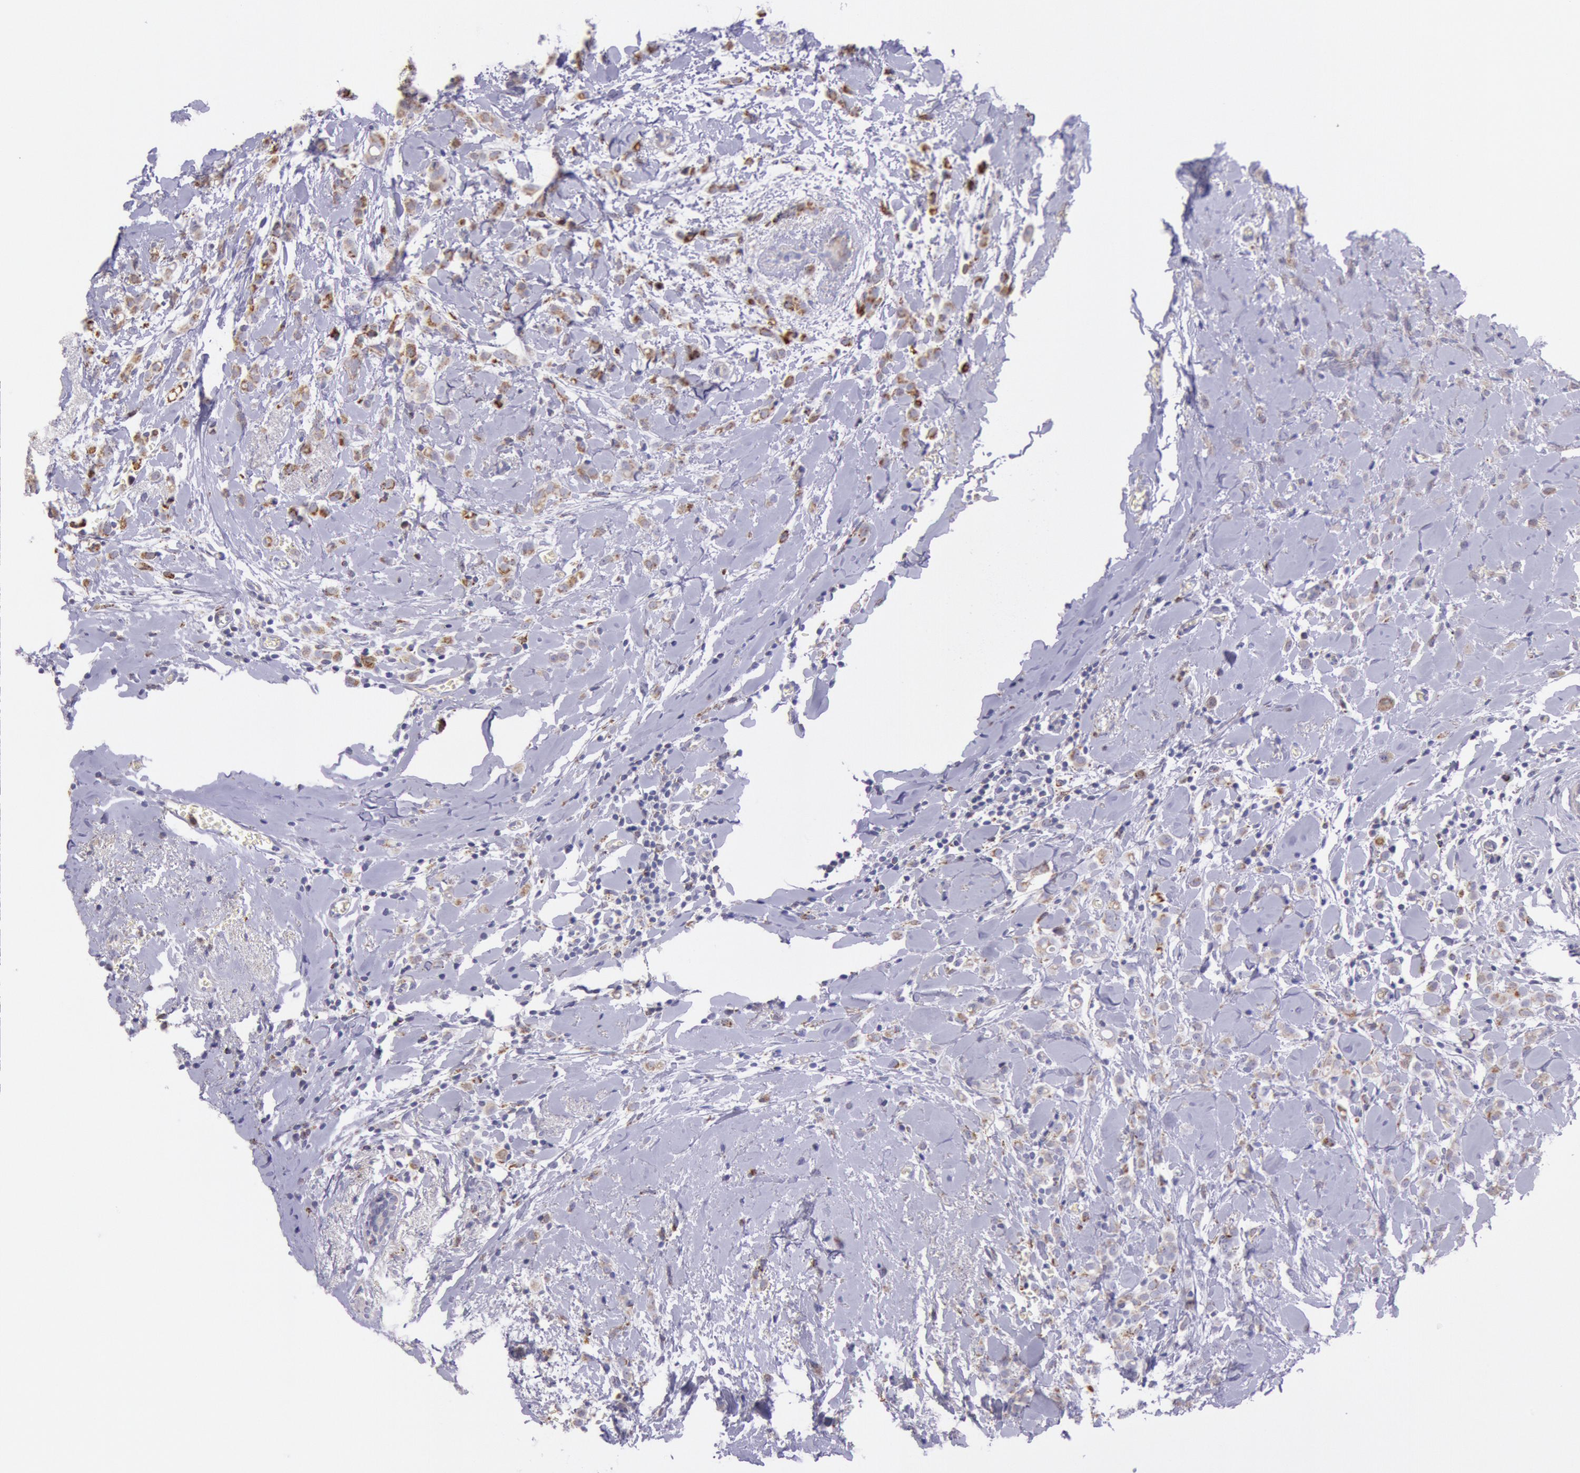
{"staining": {"intensity": "moderate", "quantity": ">75%", "location": "cytoplasmic/membranous"}, "tissue": "breast cancer", "cell_type": "Tumor cells", "image_type": "cancer", "snomed": [{"axis": "morphology", "description": "Lobular carcinoma"}, {"axis": "topography", "description": "Breast"}], "caption": "Tumor cells exhibit medium levels of moderate cytoplasmic/membranous staining in approximately >75% of cells in human breast lobular carcinoma.", "gene": "FRMD6", "patient": {"sex": "female", "age": 57}}